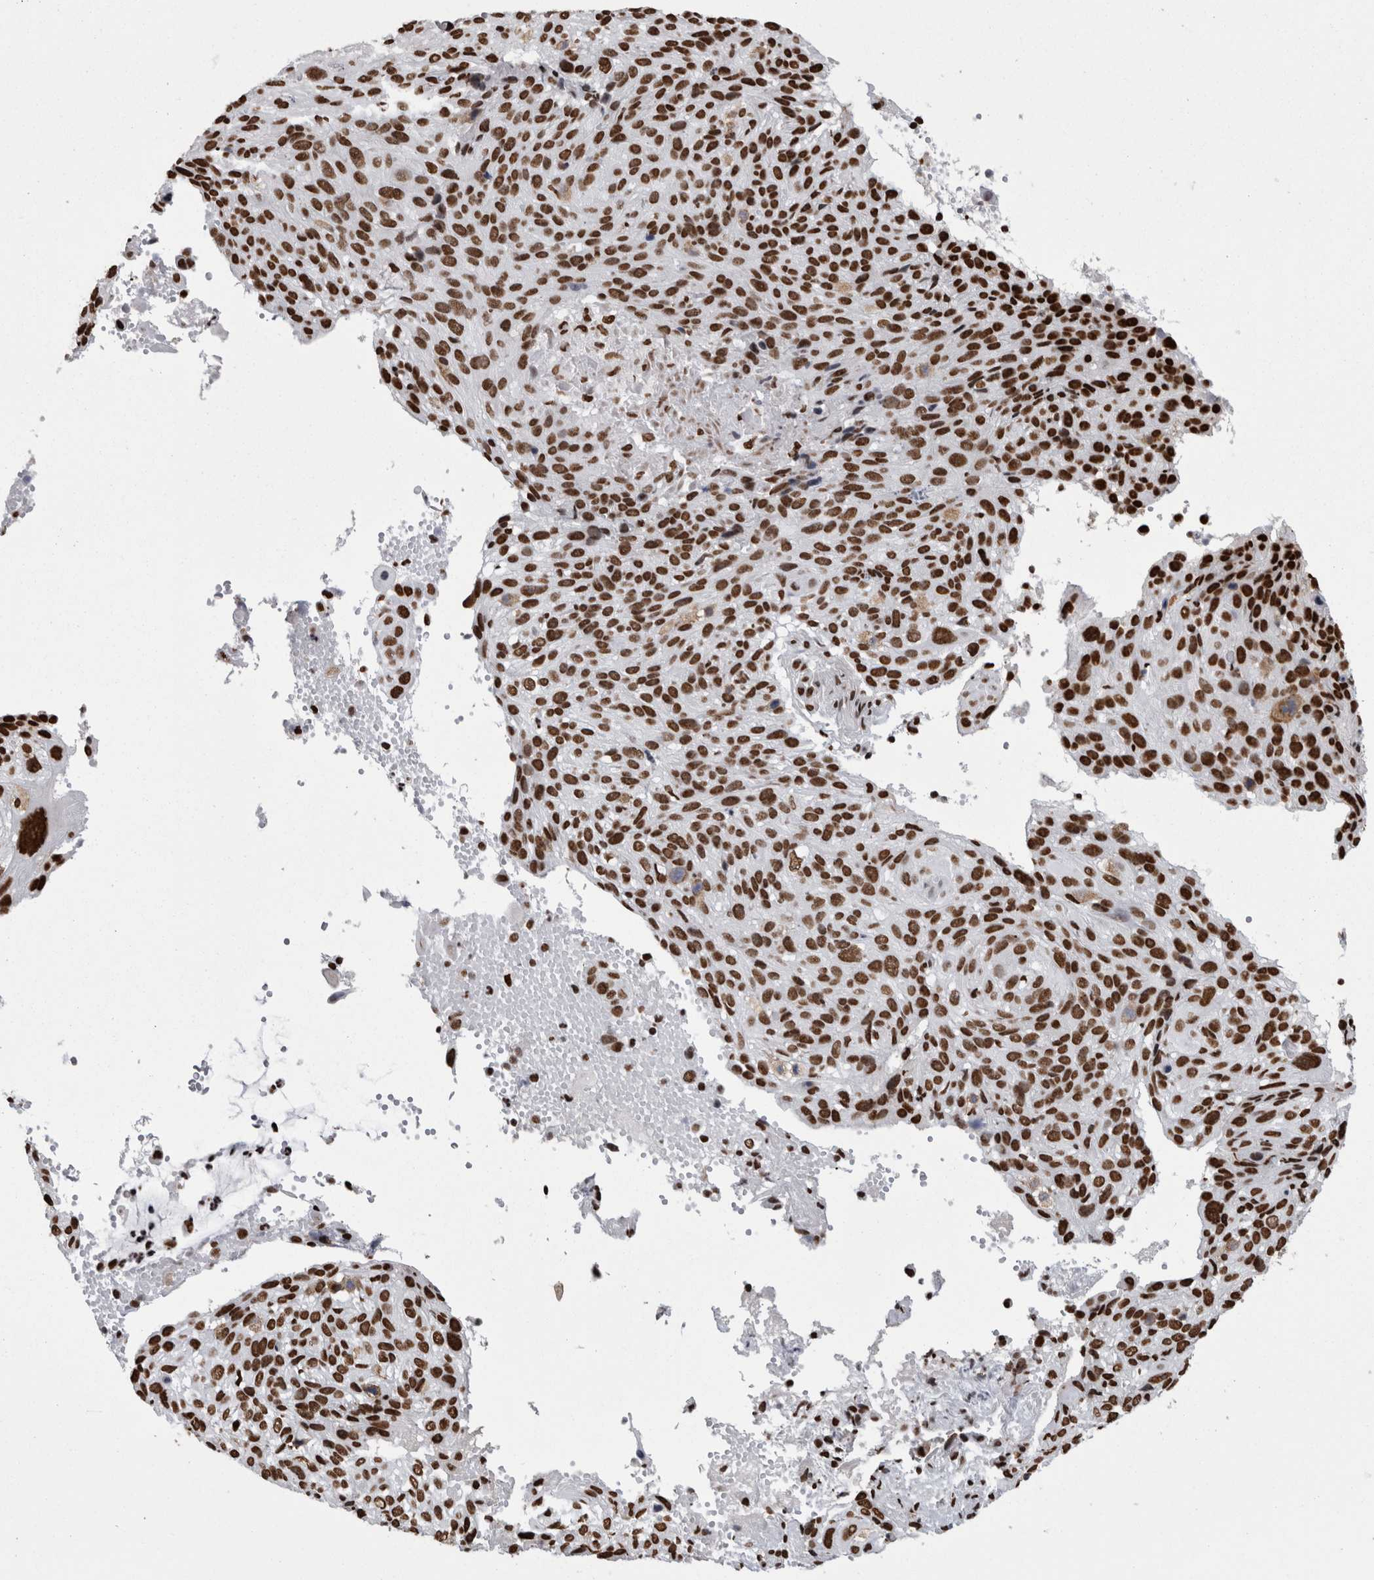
{"staining": {"intensity": "strong", "quantity": ">75%", "location": "nuclear"}, "tissue": "cervical cancer", "cell_type": "Tumor cells", "image_type": "cancer", "snomed": [{"axis": "morphology", "description": "Squamous cell carcinoma, NOS"}, {"axis": "topography", "description": "Cervix"}], "caption": "Tumor cells reveal strong nuclear staining in approximately >75% of cells in squamous cell carcinoma (cervical). (Brightfield microscopy of DAB IHC at high magnification).", "gene": "HNRNPM", "patient": {"sex": "female", "age": 74}}